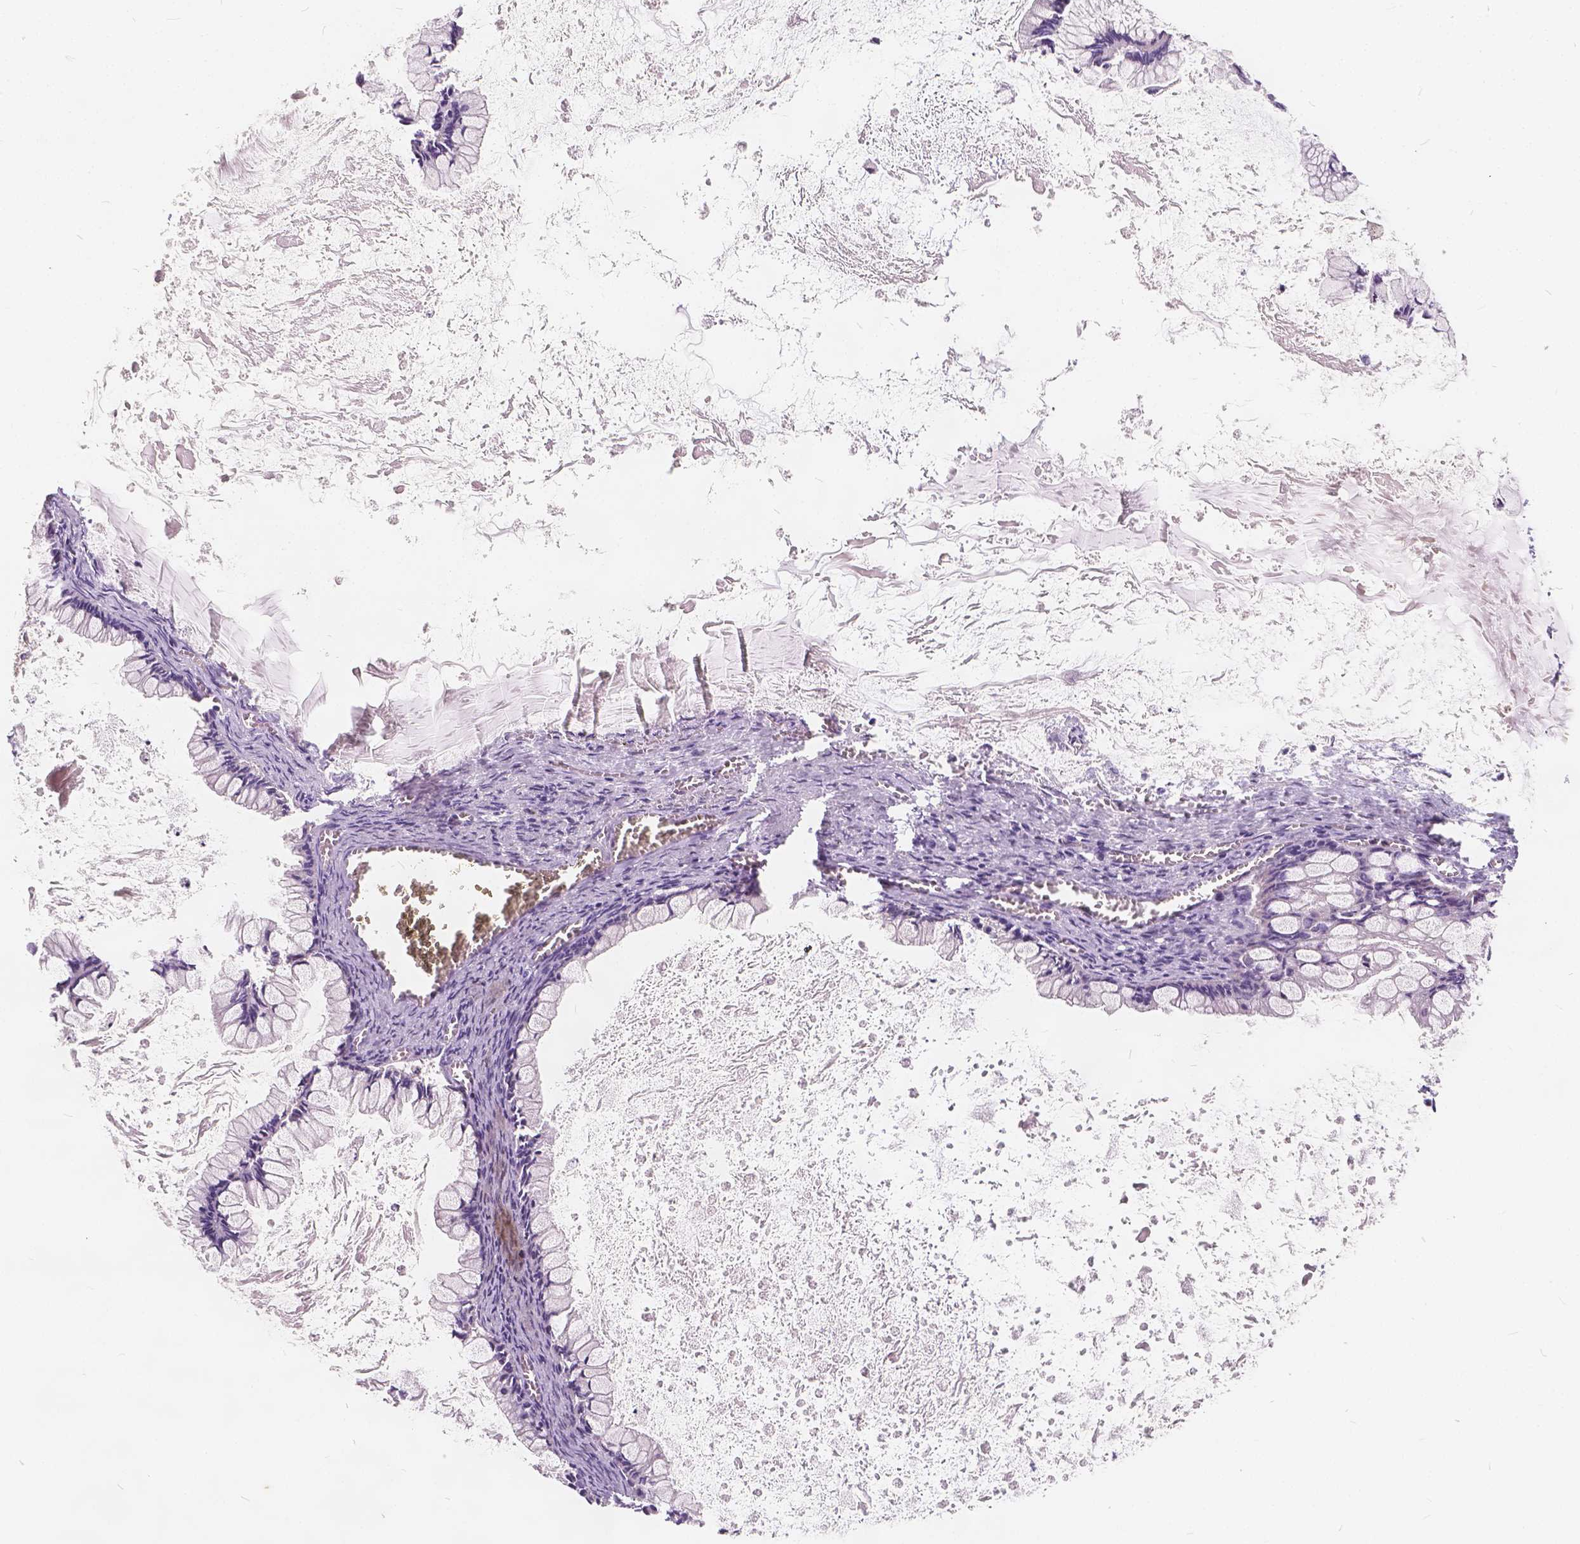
{"staining": {"intensity": "negative", "quantity": "none", "location": "none"}, "tissue": "ovarian cancer", "cell_type": "Tumor cells", "image_type": "cancer", "snomed": [{"axis": "morphology", "description": "Cystadenocarcinoma, mucinous, NOS"}, {"axis": "topography", "description": "Ovary"}], "caption": "An IHC photomicrograph of mucinous cystadenocarcinoma (ovarian) is shown. There is no staining in tumor cells of mucinous cystadenocarcinoma (ovarian).", "gene": "KIAA0513", "patient": {"sex": "female", "age": 67}}